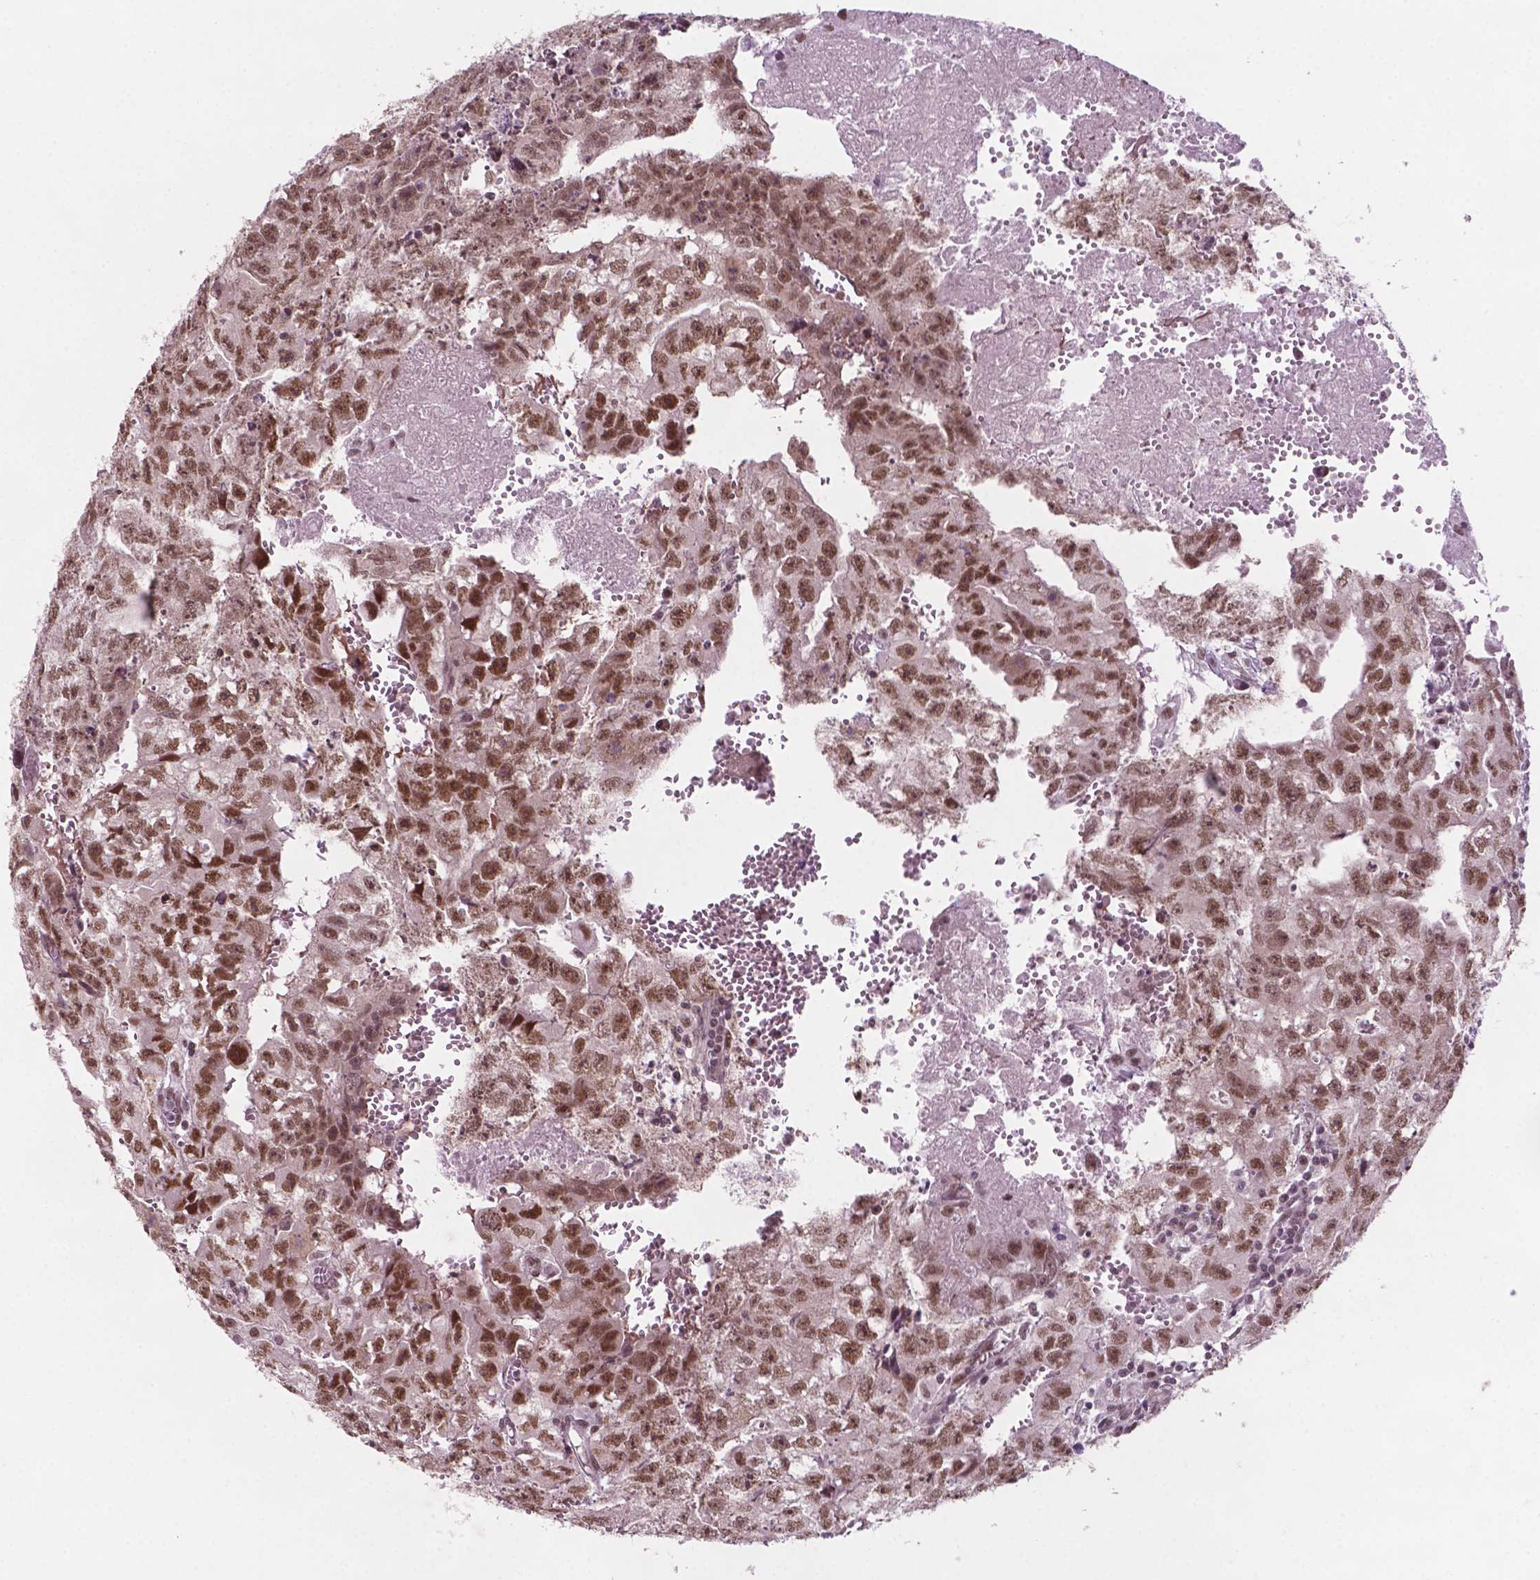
{"staining": {"intensity": "moderate", "quantity": ">75%", "location": "nuclear"}, "tissue": "testis cancer", "cell_type": "Tumor cells", "image_type": "cancer", "snomed": [{"axis": "morphology", "description": "Carcinoma, Embryonal, NOS"}, {"axis": "morphology", "description": "Teratoma, malignant, NOS"}, {"axis": "topography", "description": "Testis"}], "caption": "Protein analysis of embryonal carcinoma (testis) tissue shows moderate nuclear positivity in approximately >75% of tumor cells. (DAB IHC with brightfield microscopy, high magnification).", "gene": "PHAX", "patient": {"sex": "male", "age": 24}}